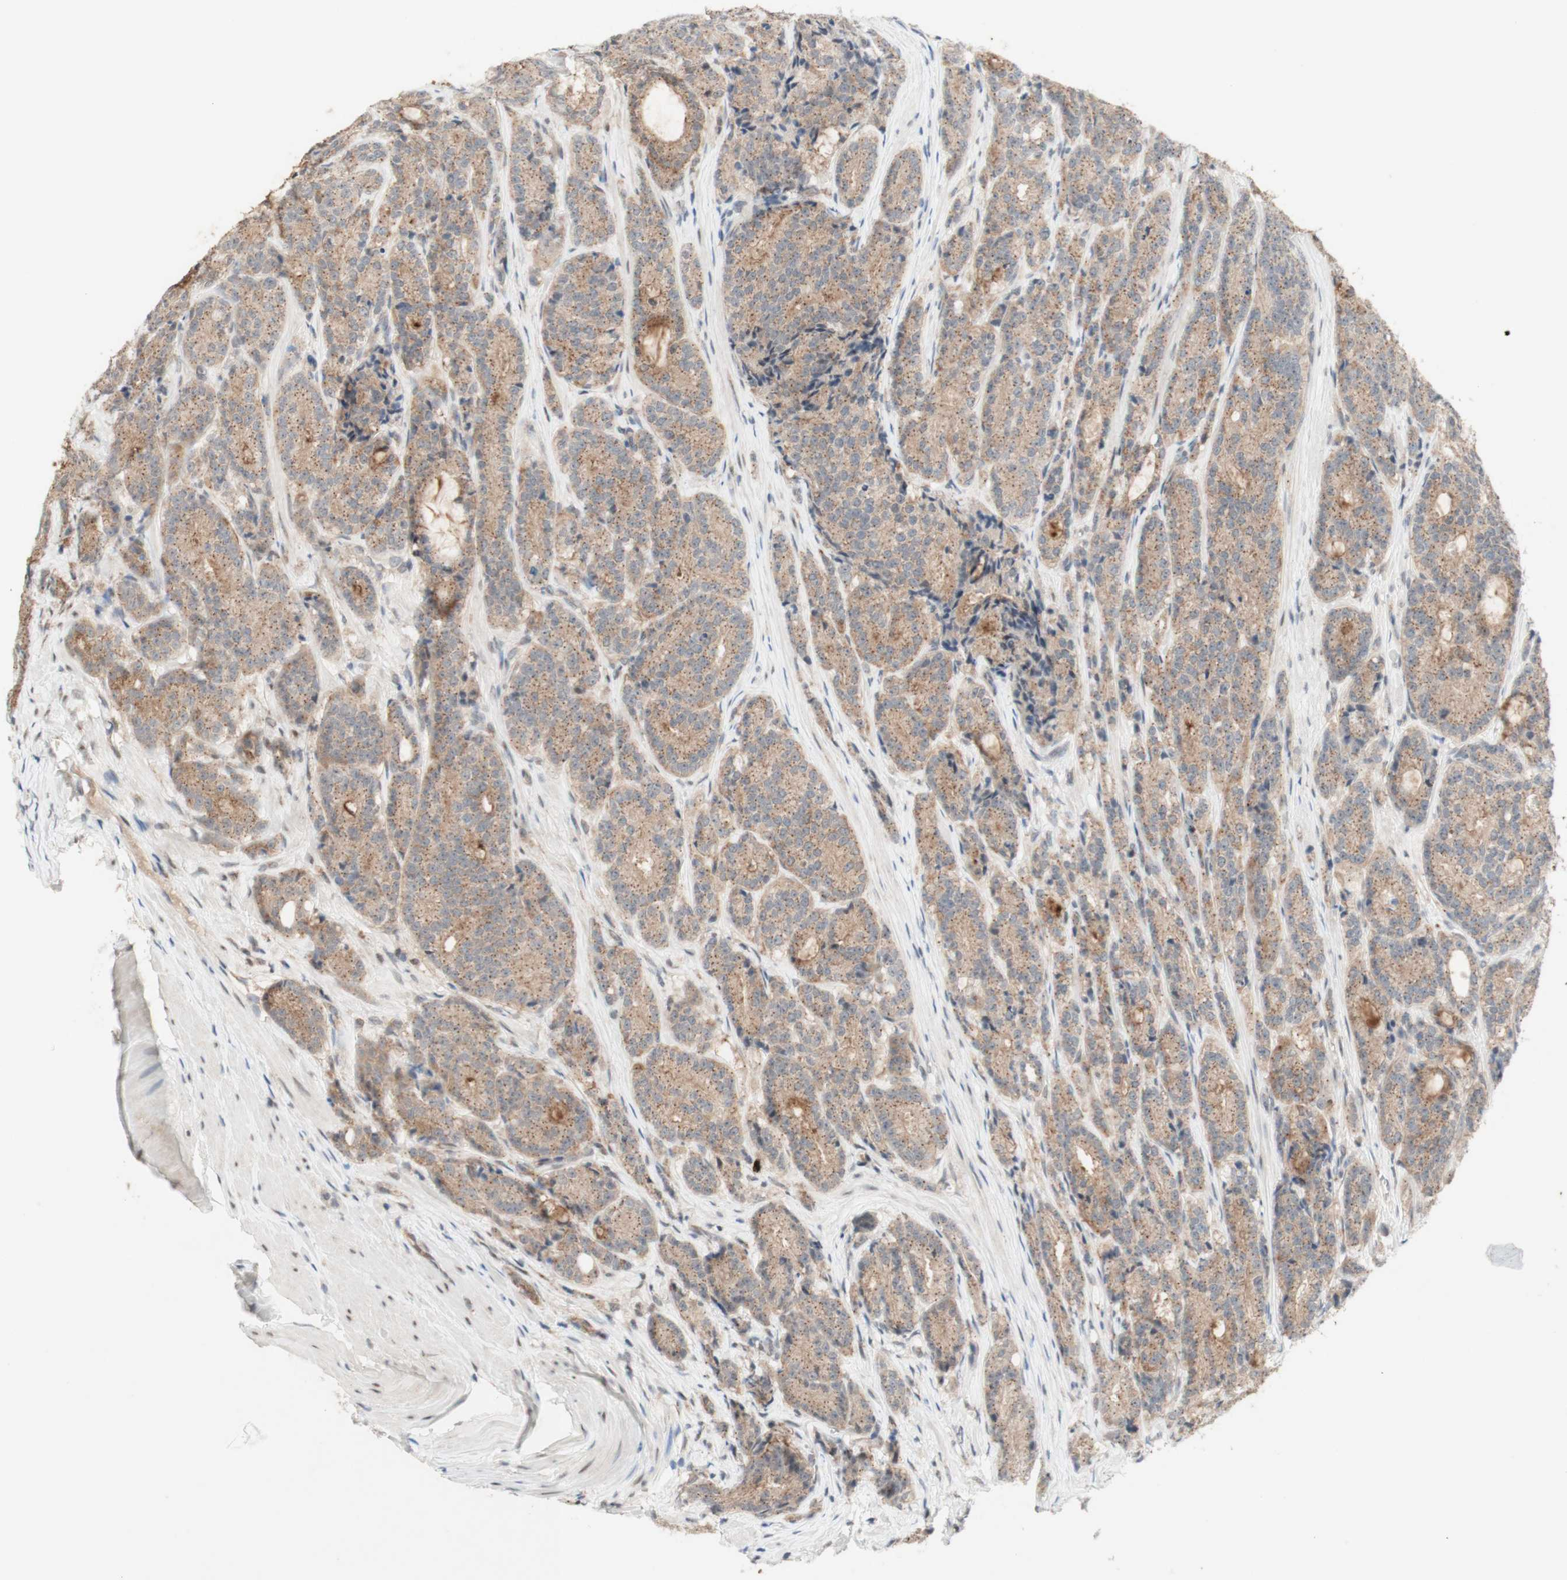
{"staining": {"intensity": "moderate", "quantity": ">75%", "location": "cytoplasmic/membranous"}, "tissue": "prostate cancer", "cell_type": "Tumor cells", "image_type": "cancer", "snomed": [{"axis": "morphology", "description": "Adenocarcinoma, High grade"}, {"axis": "topography", "description": "Prostate"}], "caption": "A micrograph showing moderate cytoplasmic/membranous positivity in approximately >75% of tumor cells in prostate cancer (high-grade adenocarcinoma), as visualized by brown immunohistochemical staining.", "gene": "CYLD", "patient": {"sex": "male", "age": 61}}